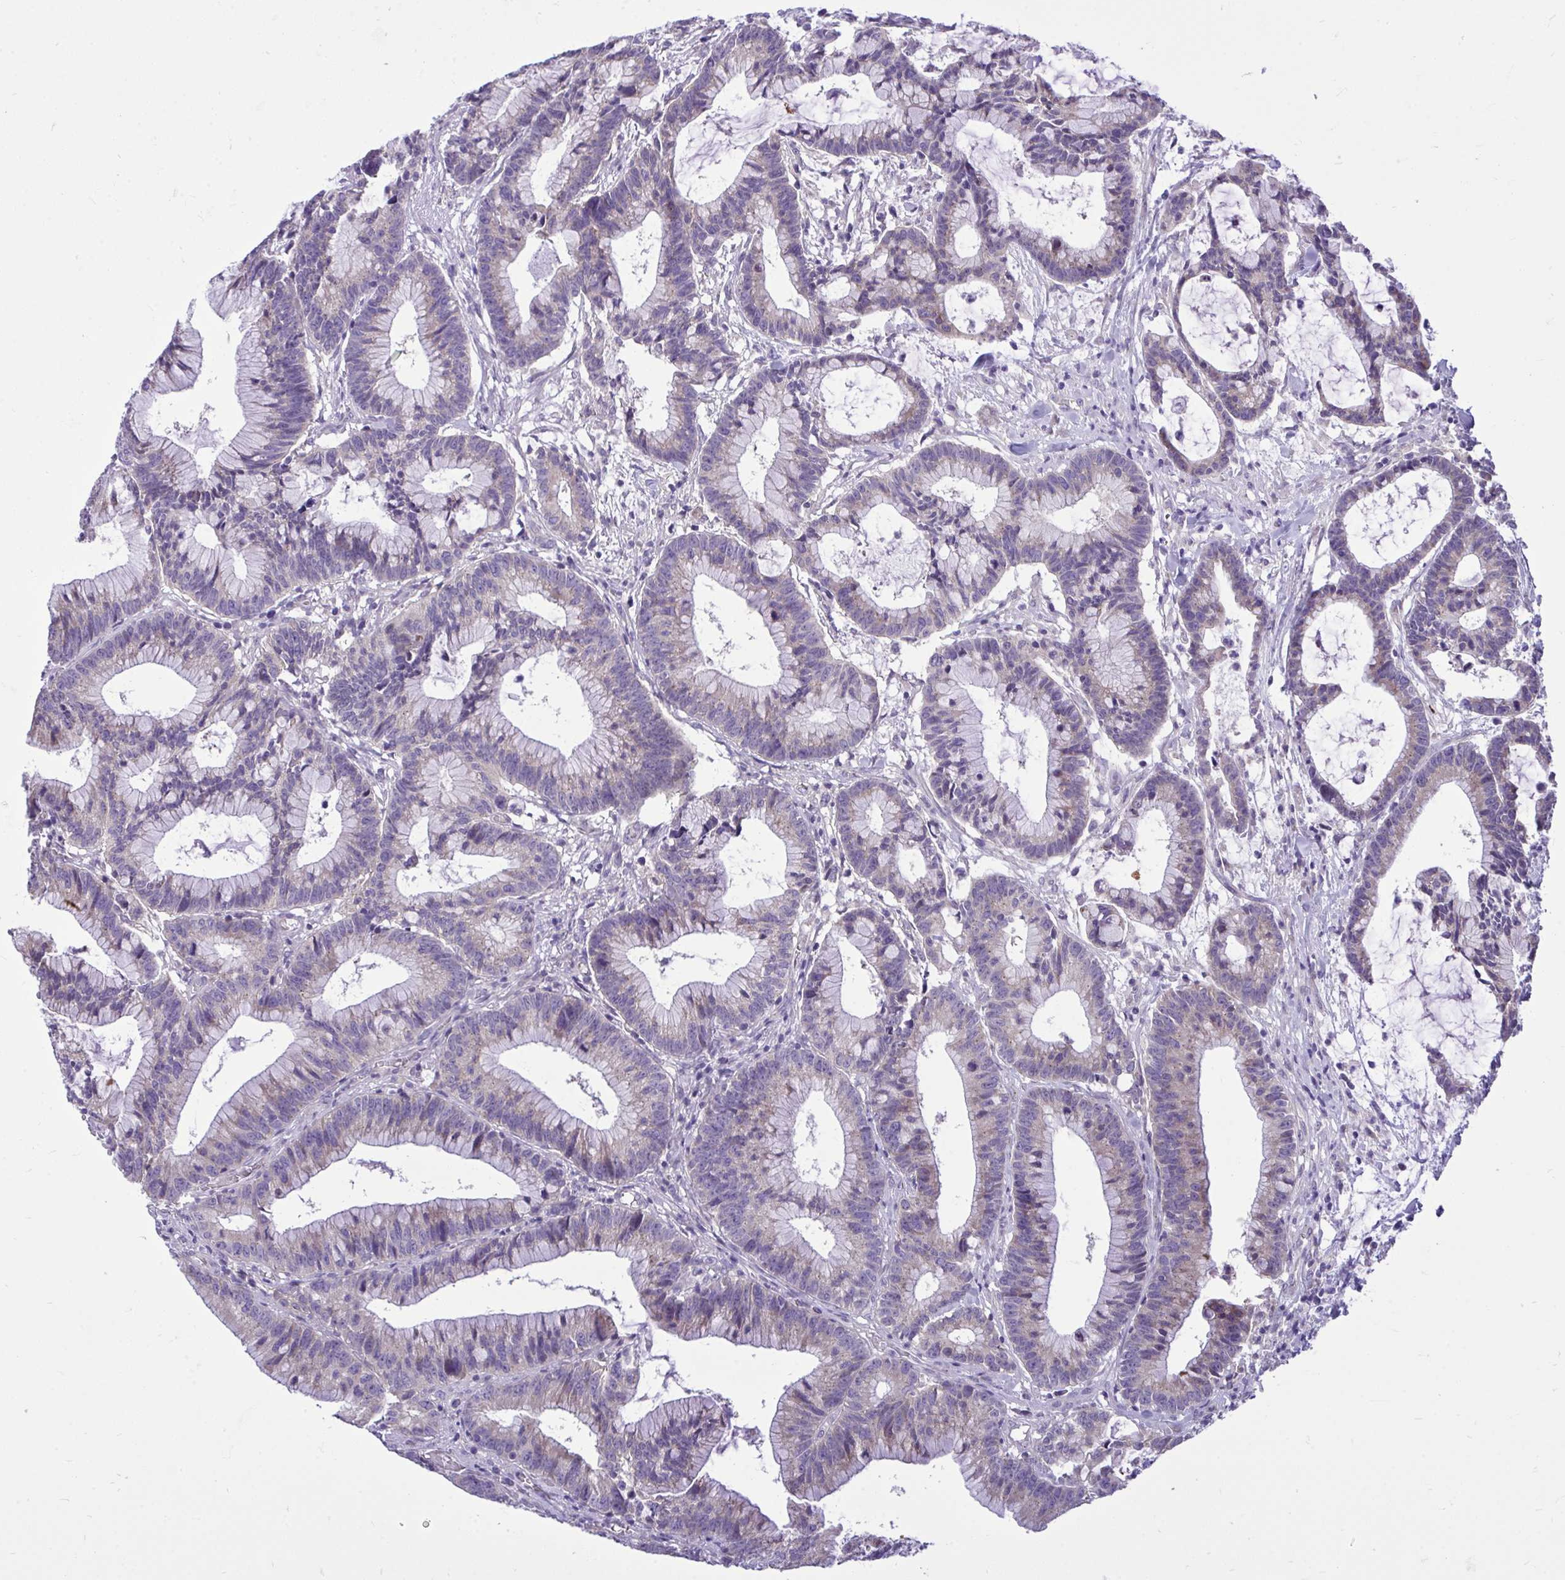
{"staining": {"intensity": "weak", "quantity": "<25%", "location": "cytoplasmic/membranous"}, "tissue": "colorectal cancer", "cell_type": "Tumor cells", "image_type": "cancer", "snomed": [{"axis": "morphology", "description": "Adenocarcinoma, NOS"}, {"axis": "topography", "description": "Colon"}], "caption": "This histopathology image is of colorectal cancer stained with IHC to label a protein in brown with the nuclei are counter-stained blue. There is no positivity in tumor cells. (DAB immunohistochemistry (IHC) visualized using brightfield microscopy, high magnification).", "gene": "CEACAM18", "patient": {"sex": "female", "age": 78}}